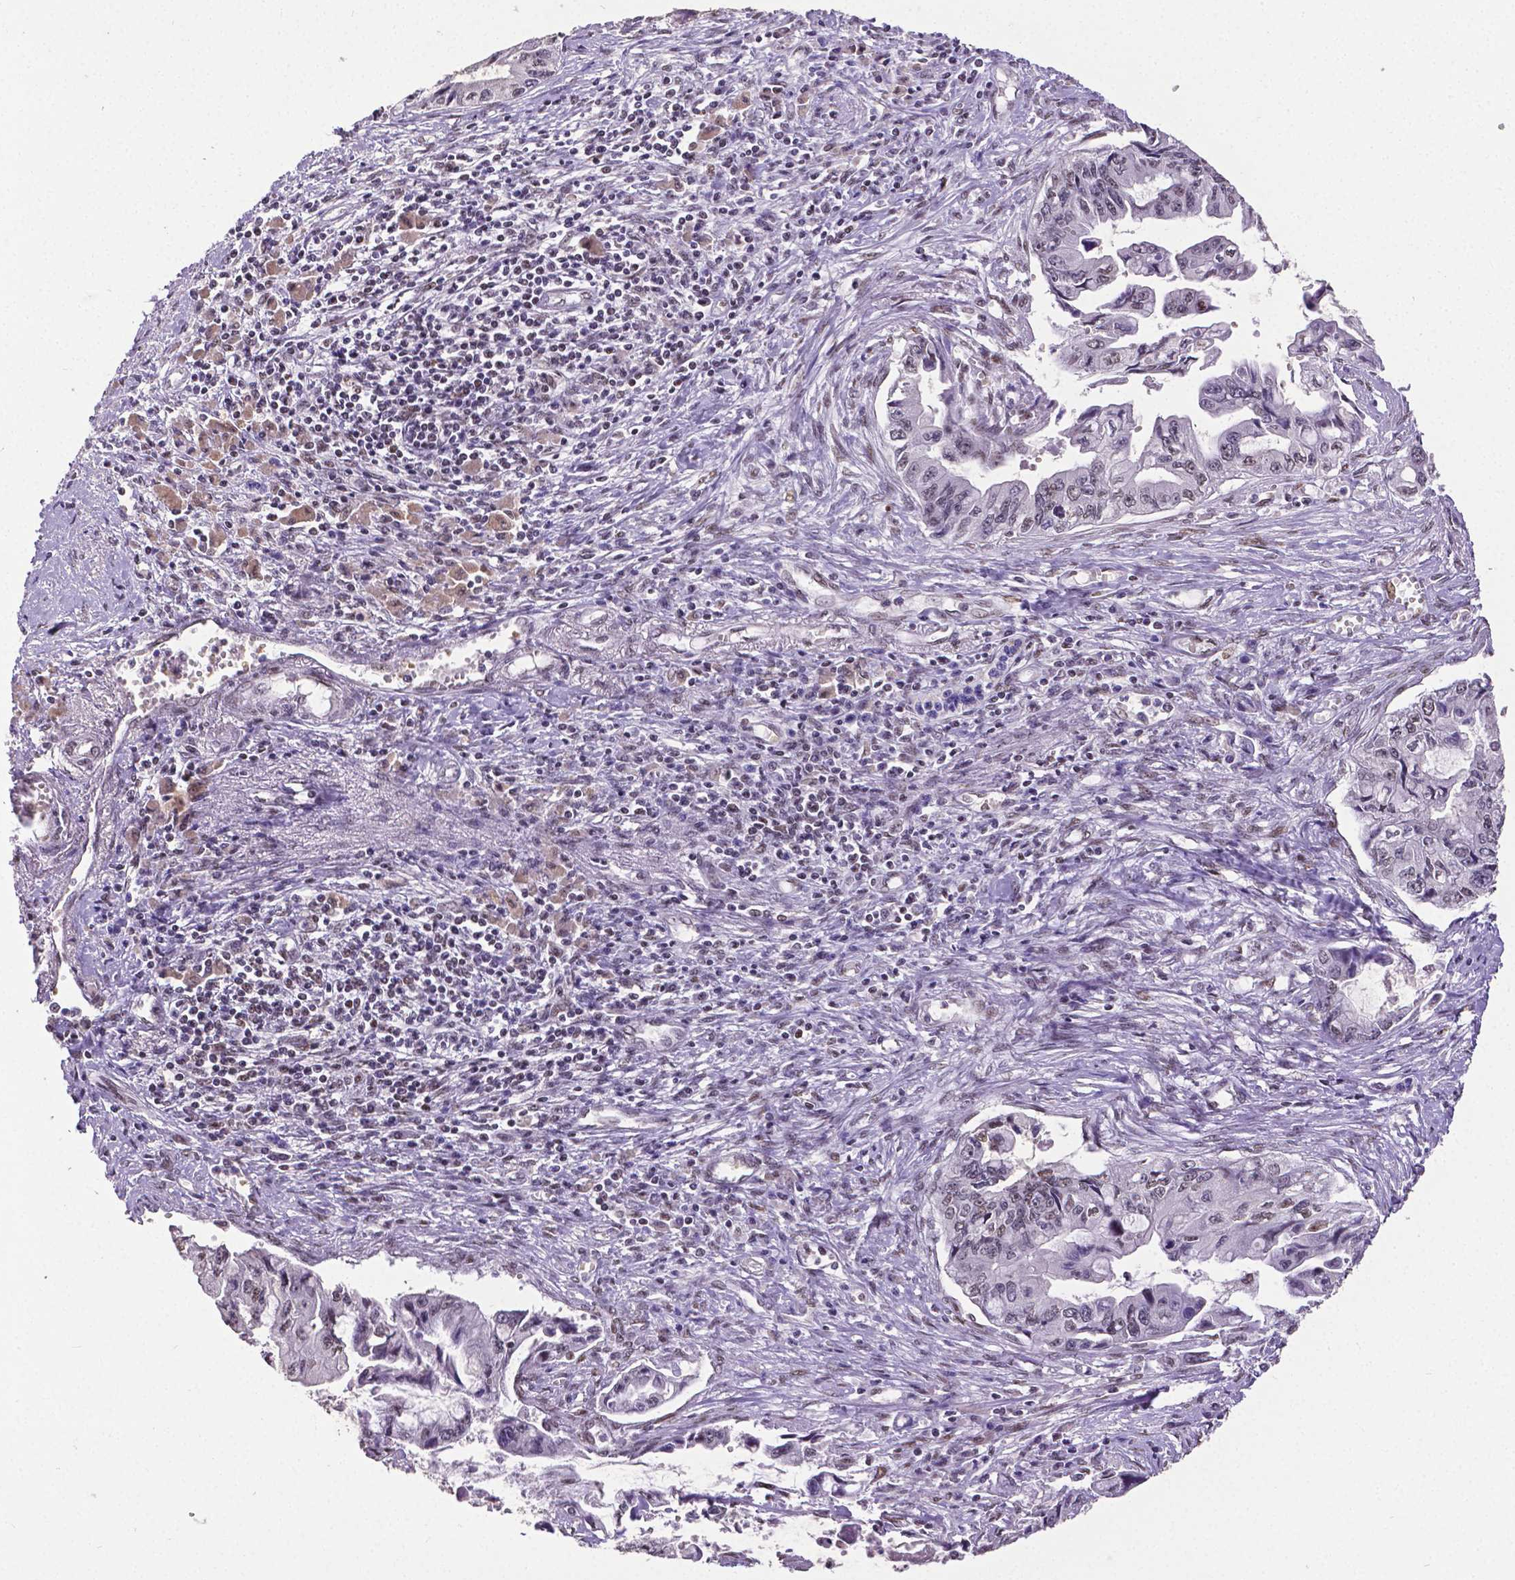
{"staining": {"intensity": "negative", "quantity": "none", "location": "none"}, "tissue": "pancreatic cancer", "cell_type": "Tumor cells", "image_type": "cancer", "snomed": [{"axis": "morphology", "description": "Adenocarcinoma, NOS"}, {"axis": "topography", "description": "Pancreas"}], "caption": "This is an immunohistochemistry (IHC) micrograph of adenocarcinoma (pancreatic). There is no staining in tumor cells.", "gene": "REST", "patient": {"sex": "male", "age": 66}}